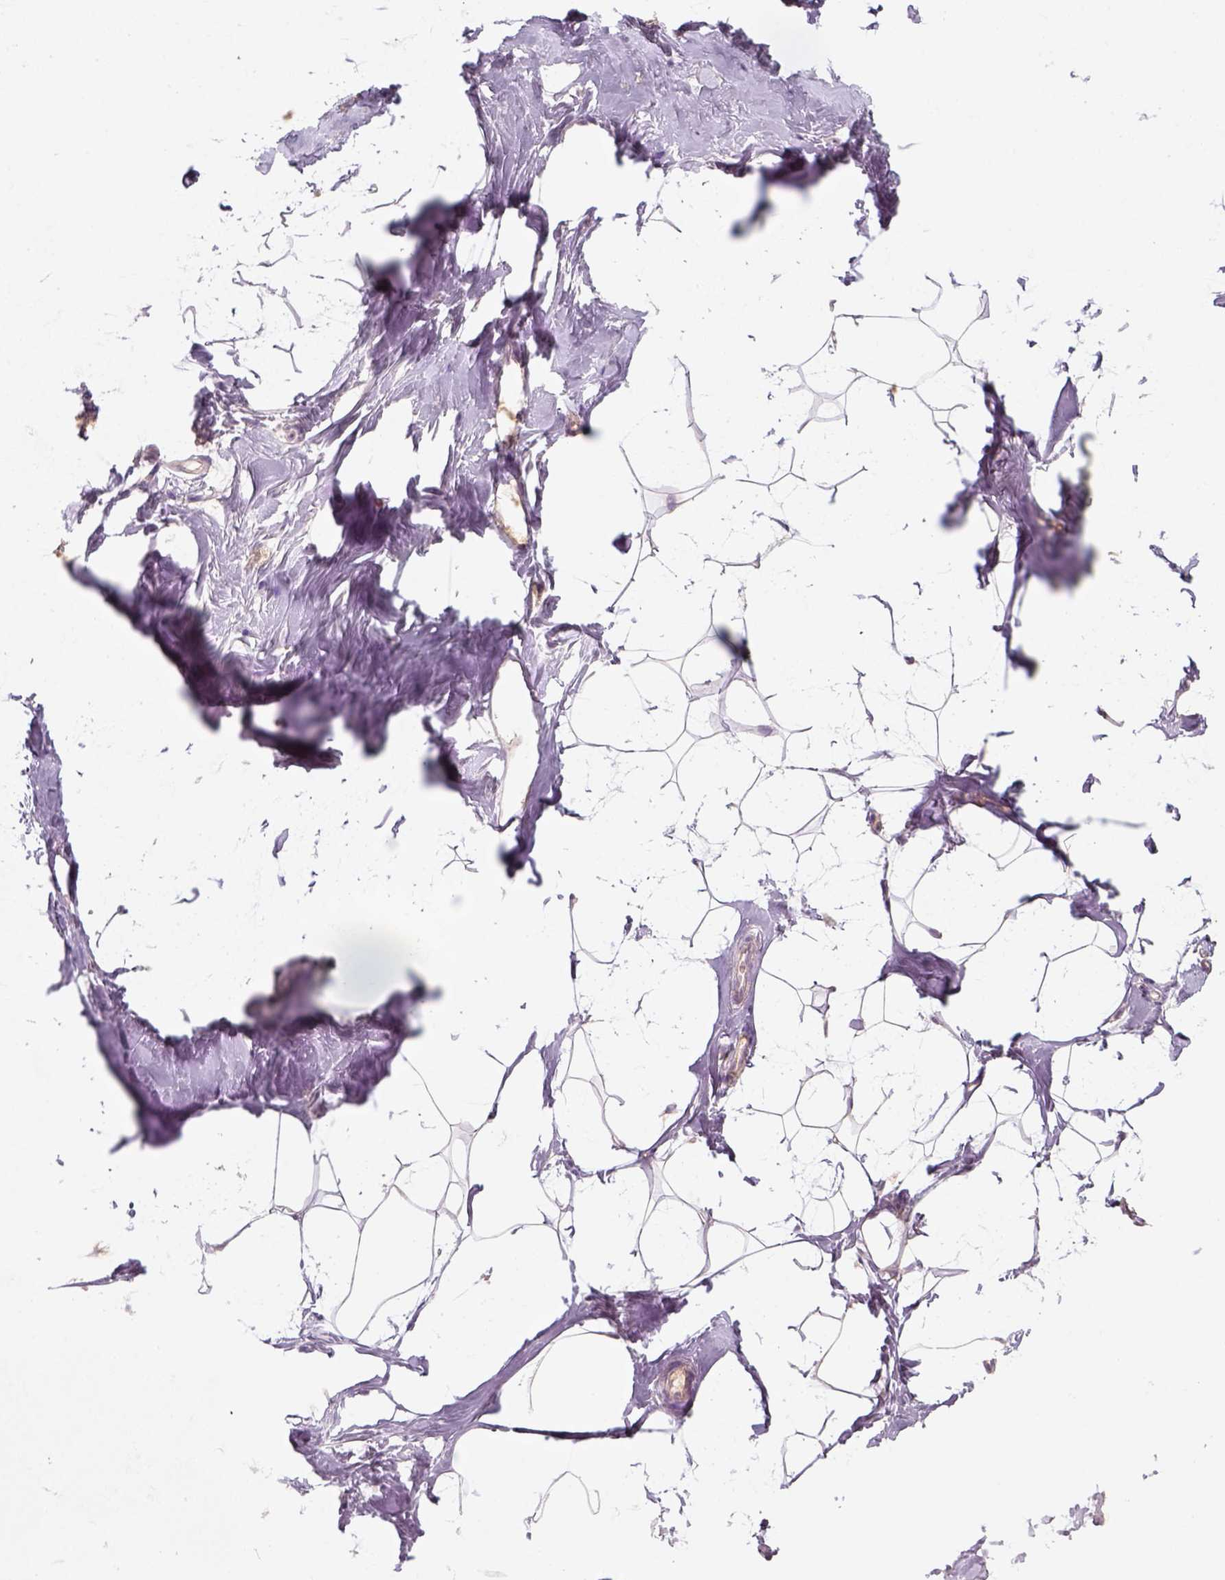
{"staining": {"intensity": "negative", "quantity": "none", "location": "none"}, "tissue": "breast", "cell_type": "Adipocytes", "image_type": "normal", "snomed": [{"axis": "morphology", "description": "Normal tissue, NOS"}, {"axis": "topography", "description": "Breast"}], "caption": "Immunohistochemistry histopathology image of benign breast: human breast stained with DAB (3,3'-diaminobenzidine) exhibits no significant protein expression in adipocytes.", "gene": "AQP9", "patient": {"sex": "female", "age": 32}}